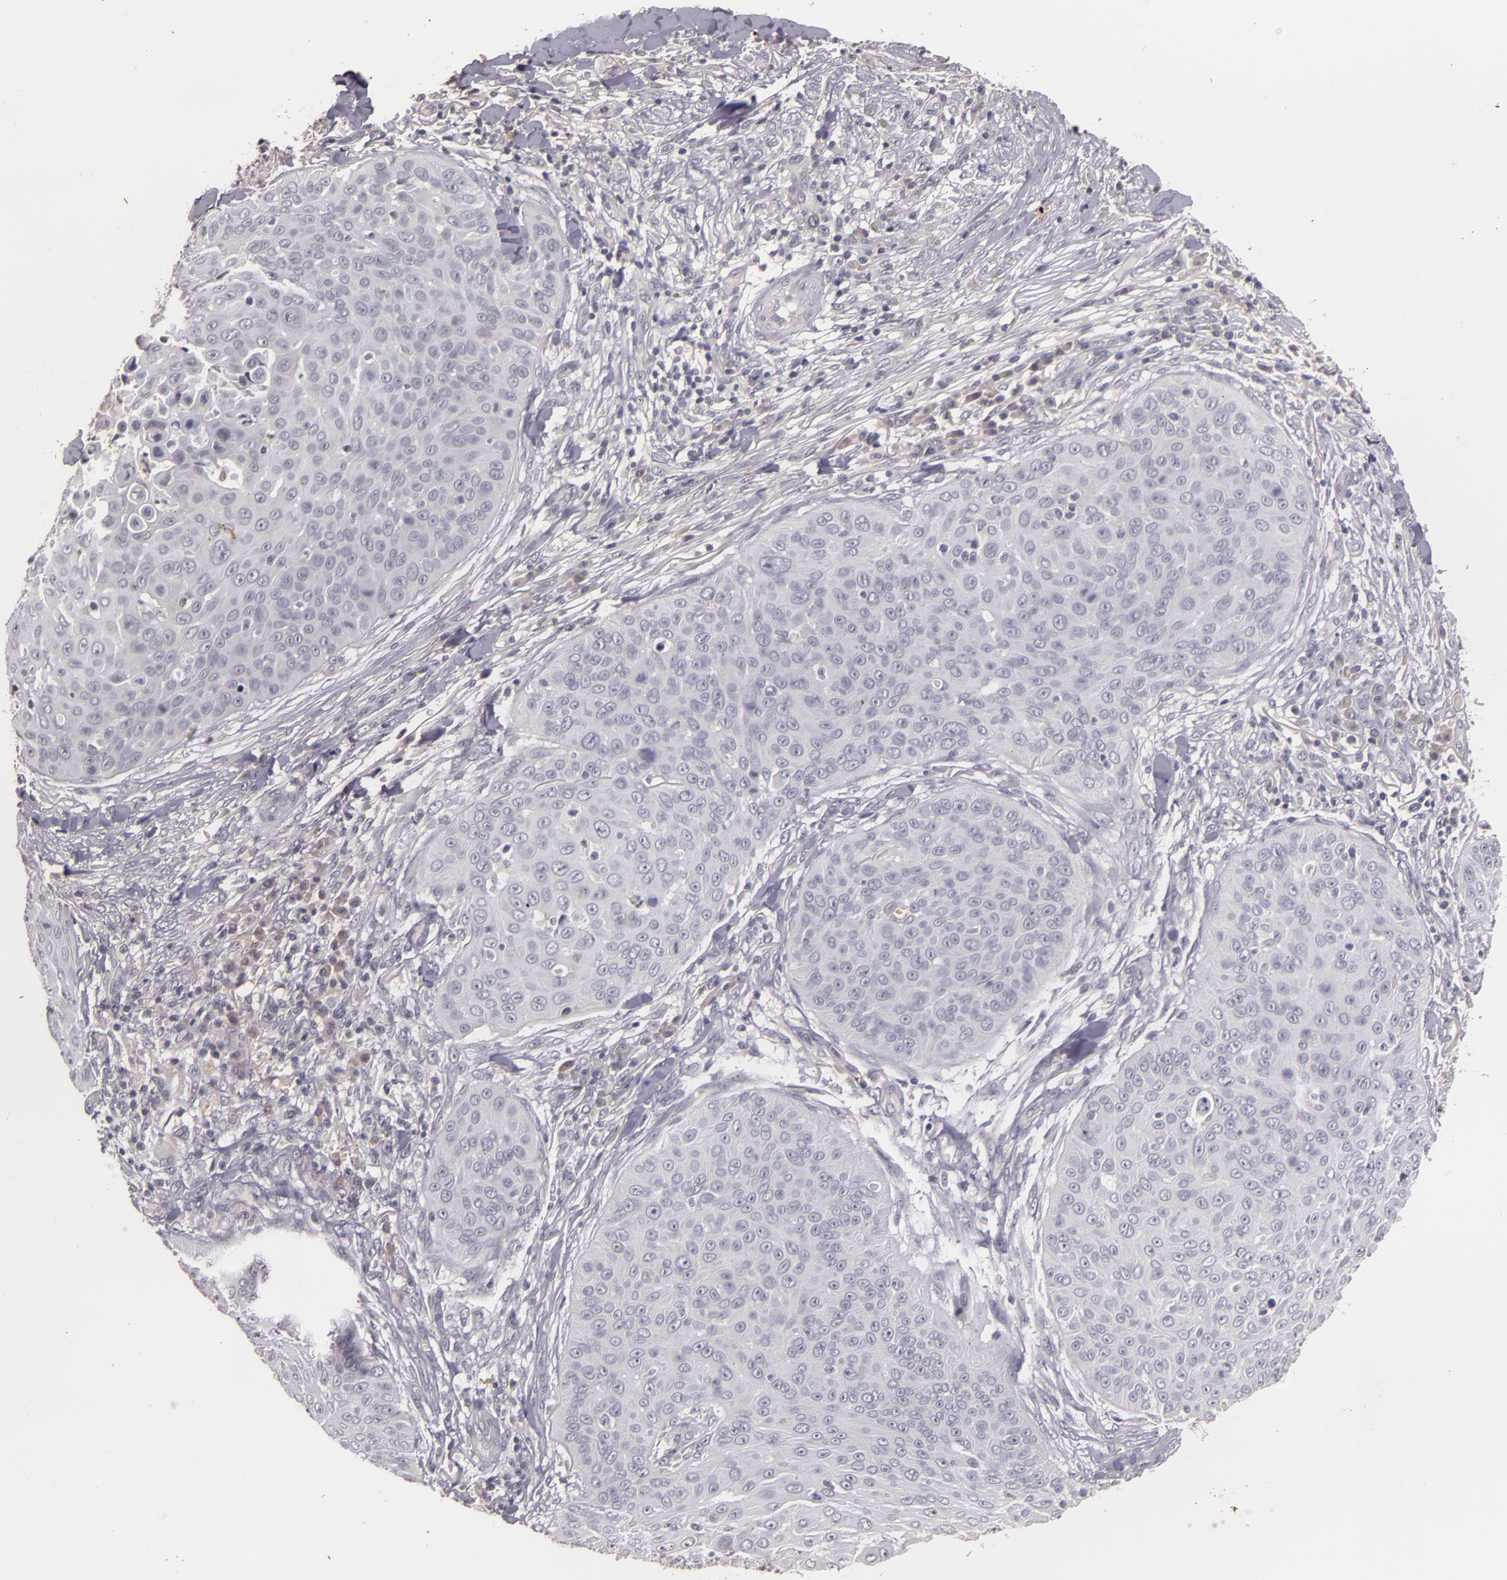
{"staining": {"intensity": "negative", "quantity": "none", "location": "none"}, "tissue": "skin cancer", "cell_type": "Tumor cells", "image_type": "cancer", "snomed": [{"axis": "morphology", "description": "Squamous cell carcinoma, NOS"}, {"axis": "topography", "description": "Skin"}], "caption": "Immunohistochemistry photomicrograph of human squamous cell carcinoma (skin) stained for a protein (brown), which exhibits no expression in tumor cells. (DAB immunohistochemistry with hematoxylin counter stain).", "gene": "TFF1", "patient": {"sex": "male", "age": 82}}